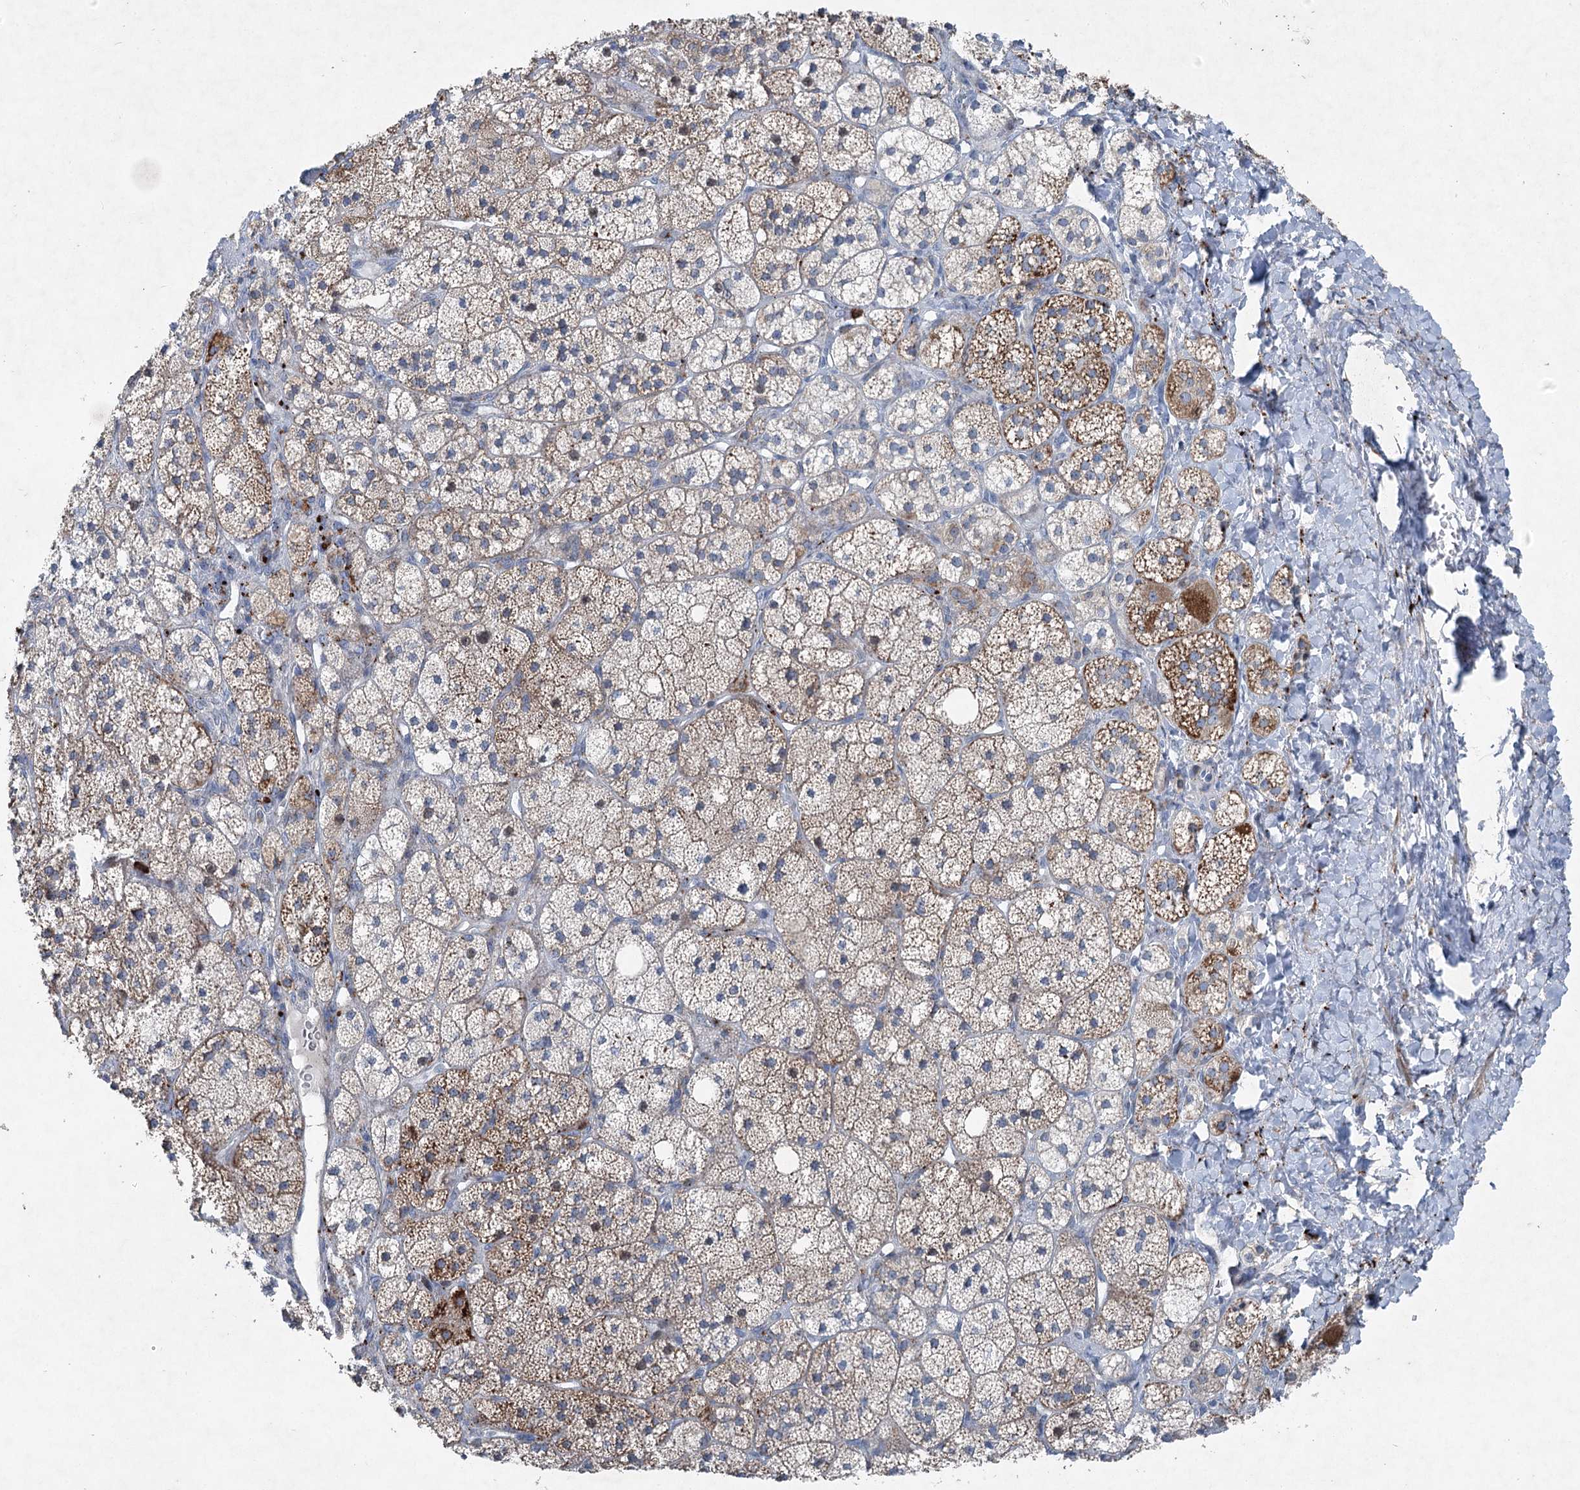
{"staining": {"intensity": "strong", "quantity": "25%-75%", "location": "cytoplasmic/membranous"}, "tissue": "adrenal gland", "cell_type": "Glandular cells", "image_type": "normal", "snomed": [{"axis": "morphology", "description": "Normal tissue, NOS"}, {"axis": "topography", "description": "Adrenal gland"}], "caption": "Glandular cells exhibit high levels of strong cytoplasmic/membranous staining in about 25%-75% of cells in benign adrenal gland.", "gene": "ENSG00000285330", "patient": {"sex": "male", "age": 61}}